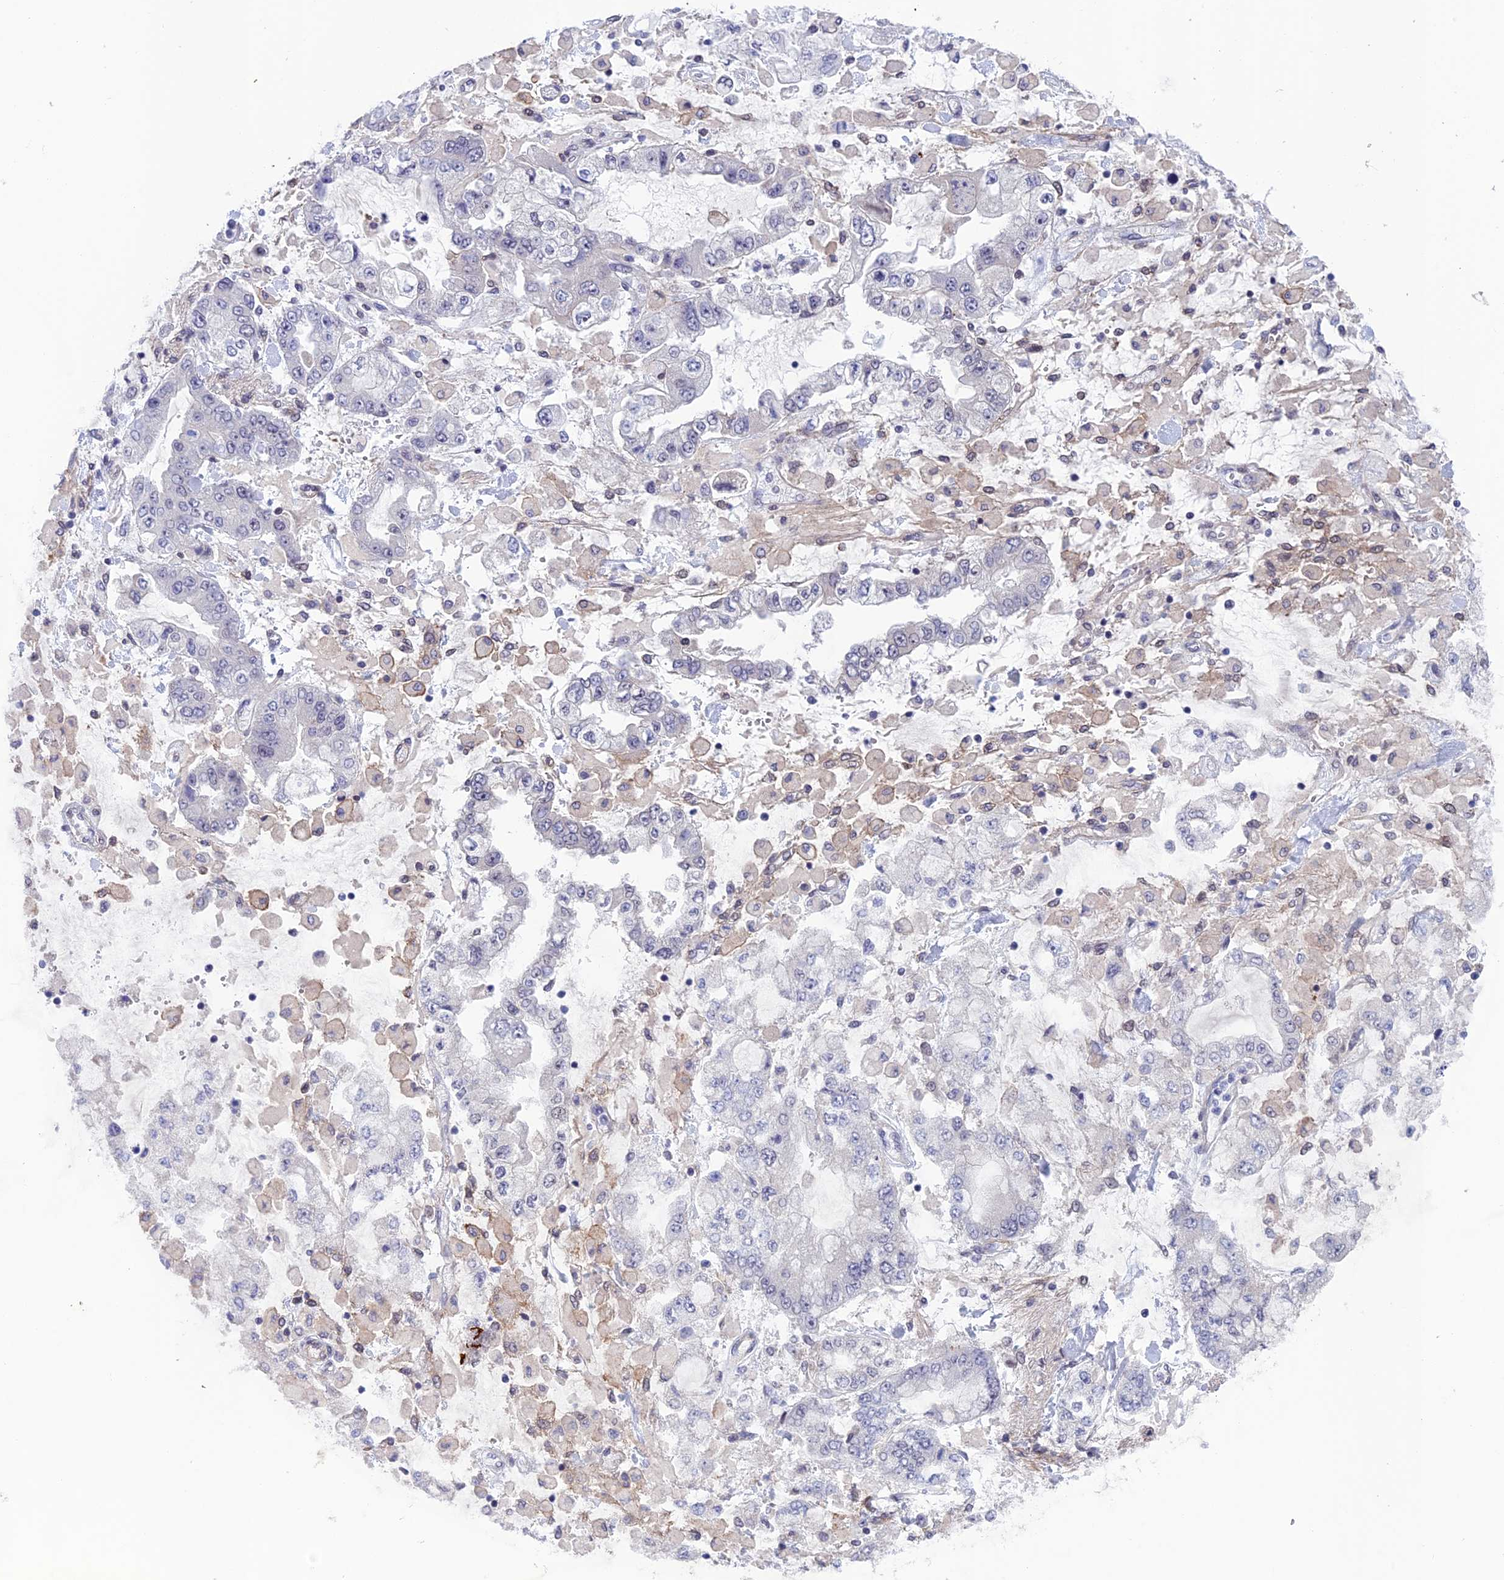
{"staining": {"intensity": "negative", "quantity": "none", "location": "none"}, "tissue": "stomach cancer", "cell_type": "Tumor cells", "image_type": "cancer", "snomed": [{"axis": "morphology", "description": "Normal tissue, NOS"}, {"axis": "morphology", "description": "Adenocarcinoma, NOS"}, {"axis": "topography", "description": "Stomach, upper"}, {"axis": "topography", "description": "Stomach"}], "caption": "Immunohistochemistry (IHC) photomicrograph of neoplastic tissue: stomach cancer stained with DAB (3,3'-diaminobenzidine) displays no significant protein positivity in tumor cells.", "gene": "FKBPL", "patient": {"sex": "male", "age": 76}}